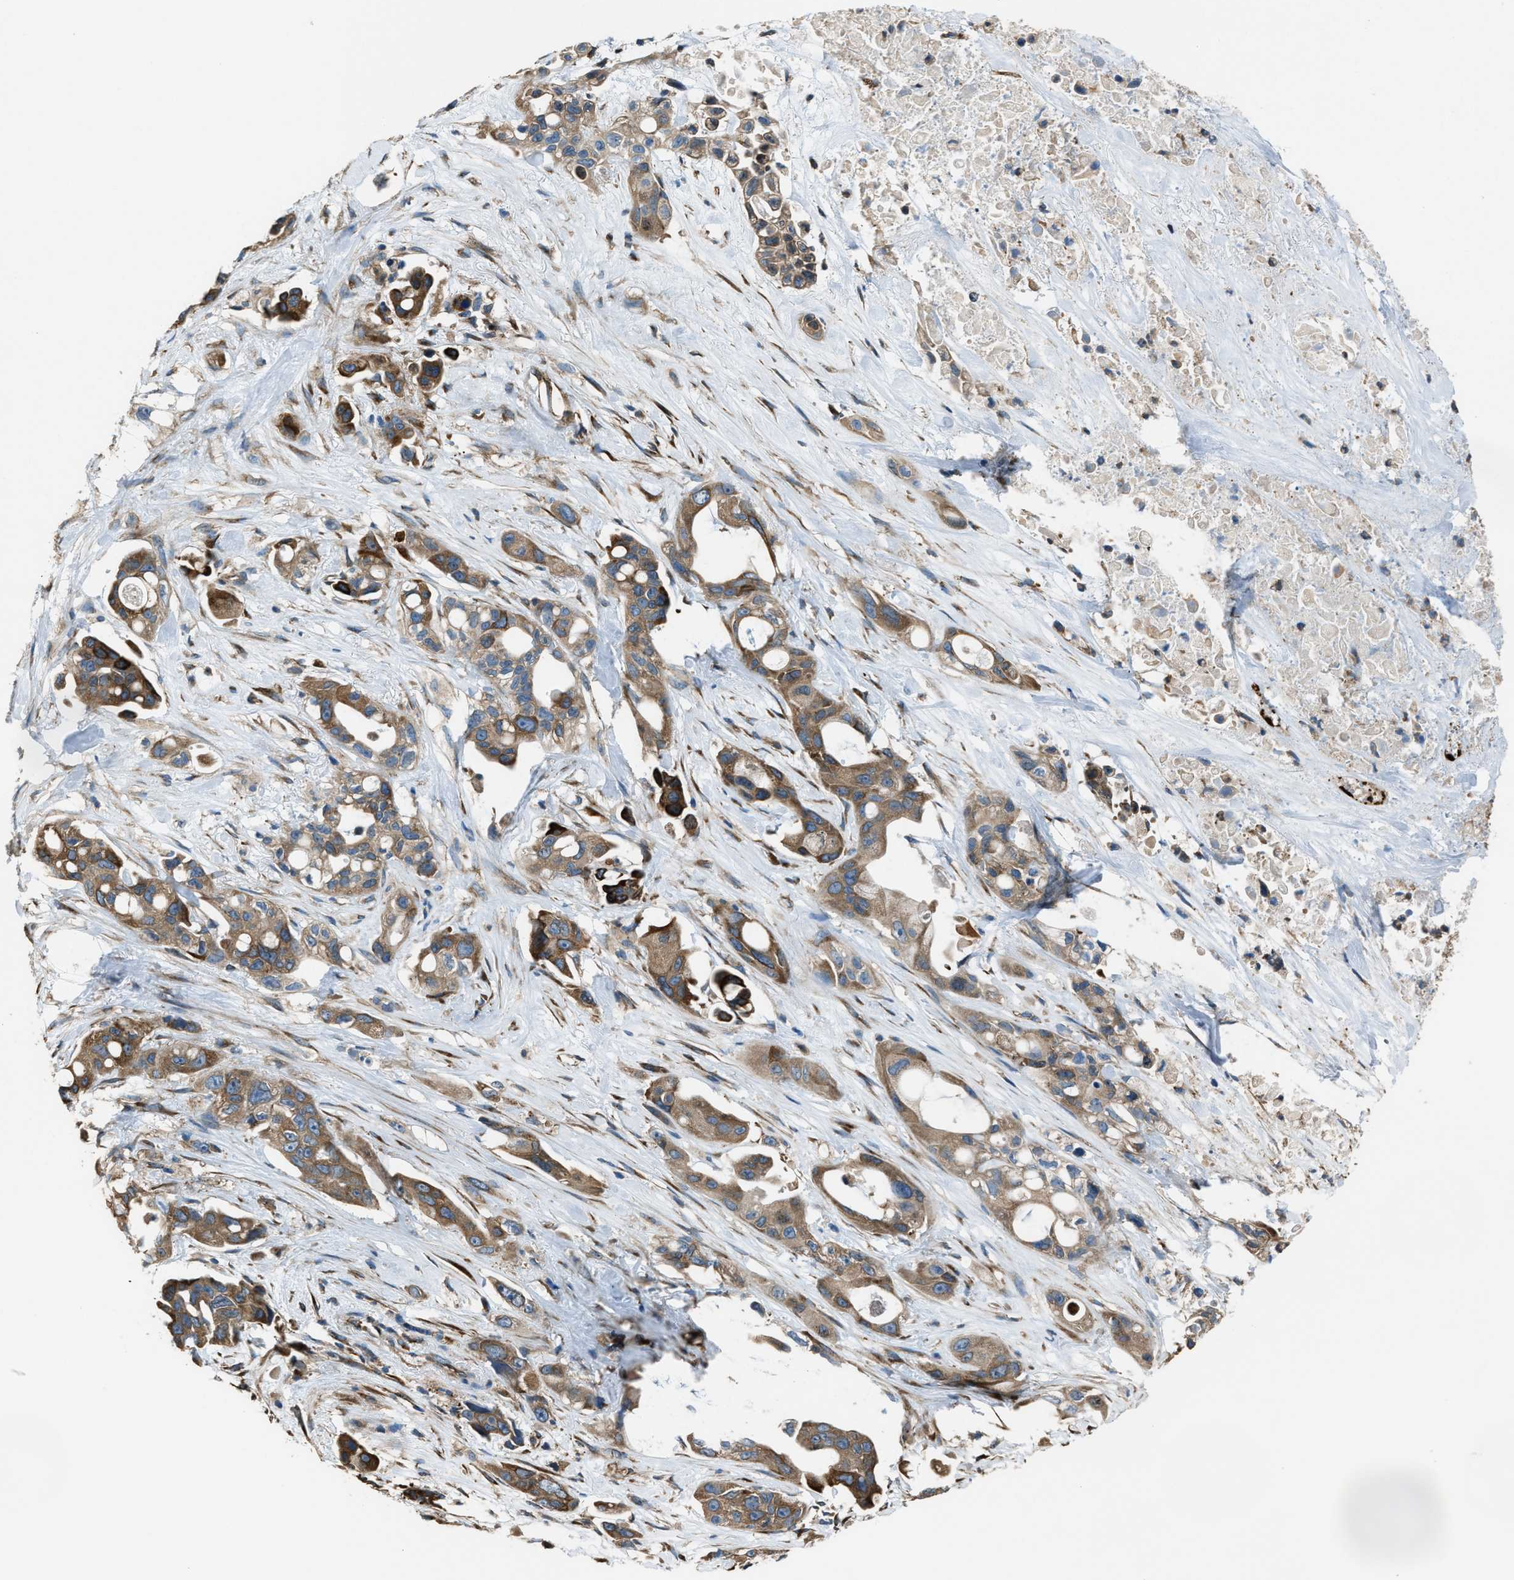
{"staining": {"intensity": "moderate", "quantity": ">75%", "location": "cytoplasmic/membranous"}, "tissue": "pancreatic cancer", "cell_type": "Tumor cells", "image_type": "cancer", "snomed": [{"axis": "morphology", "description": "Adenocarcinoma, NOS"}, {"axis": "topography", "description": "Pancreas"}], "caption": "IHC photomicrograph of pancreatic adenocarcinoma stained for a protein (brown), which displays medium levels of moderate cytoplasmic/membranous staining in about >75% of tumor cells.", "gene": "TRPC1", "patient": {"sex": "male", "age": 53}}